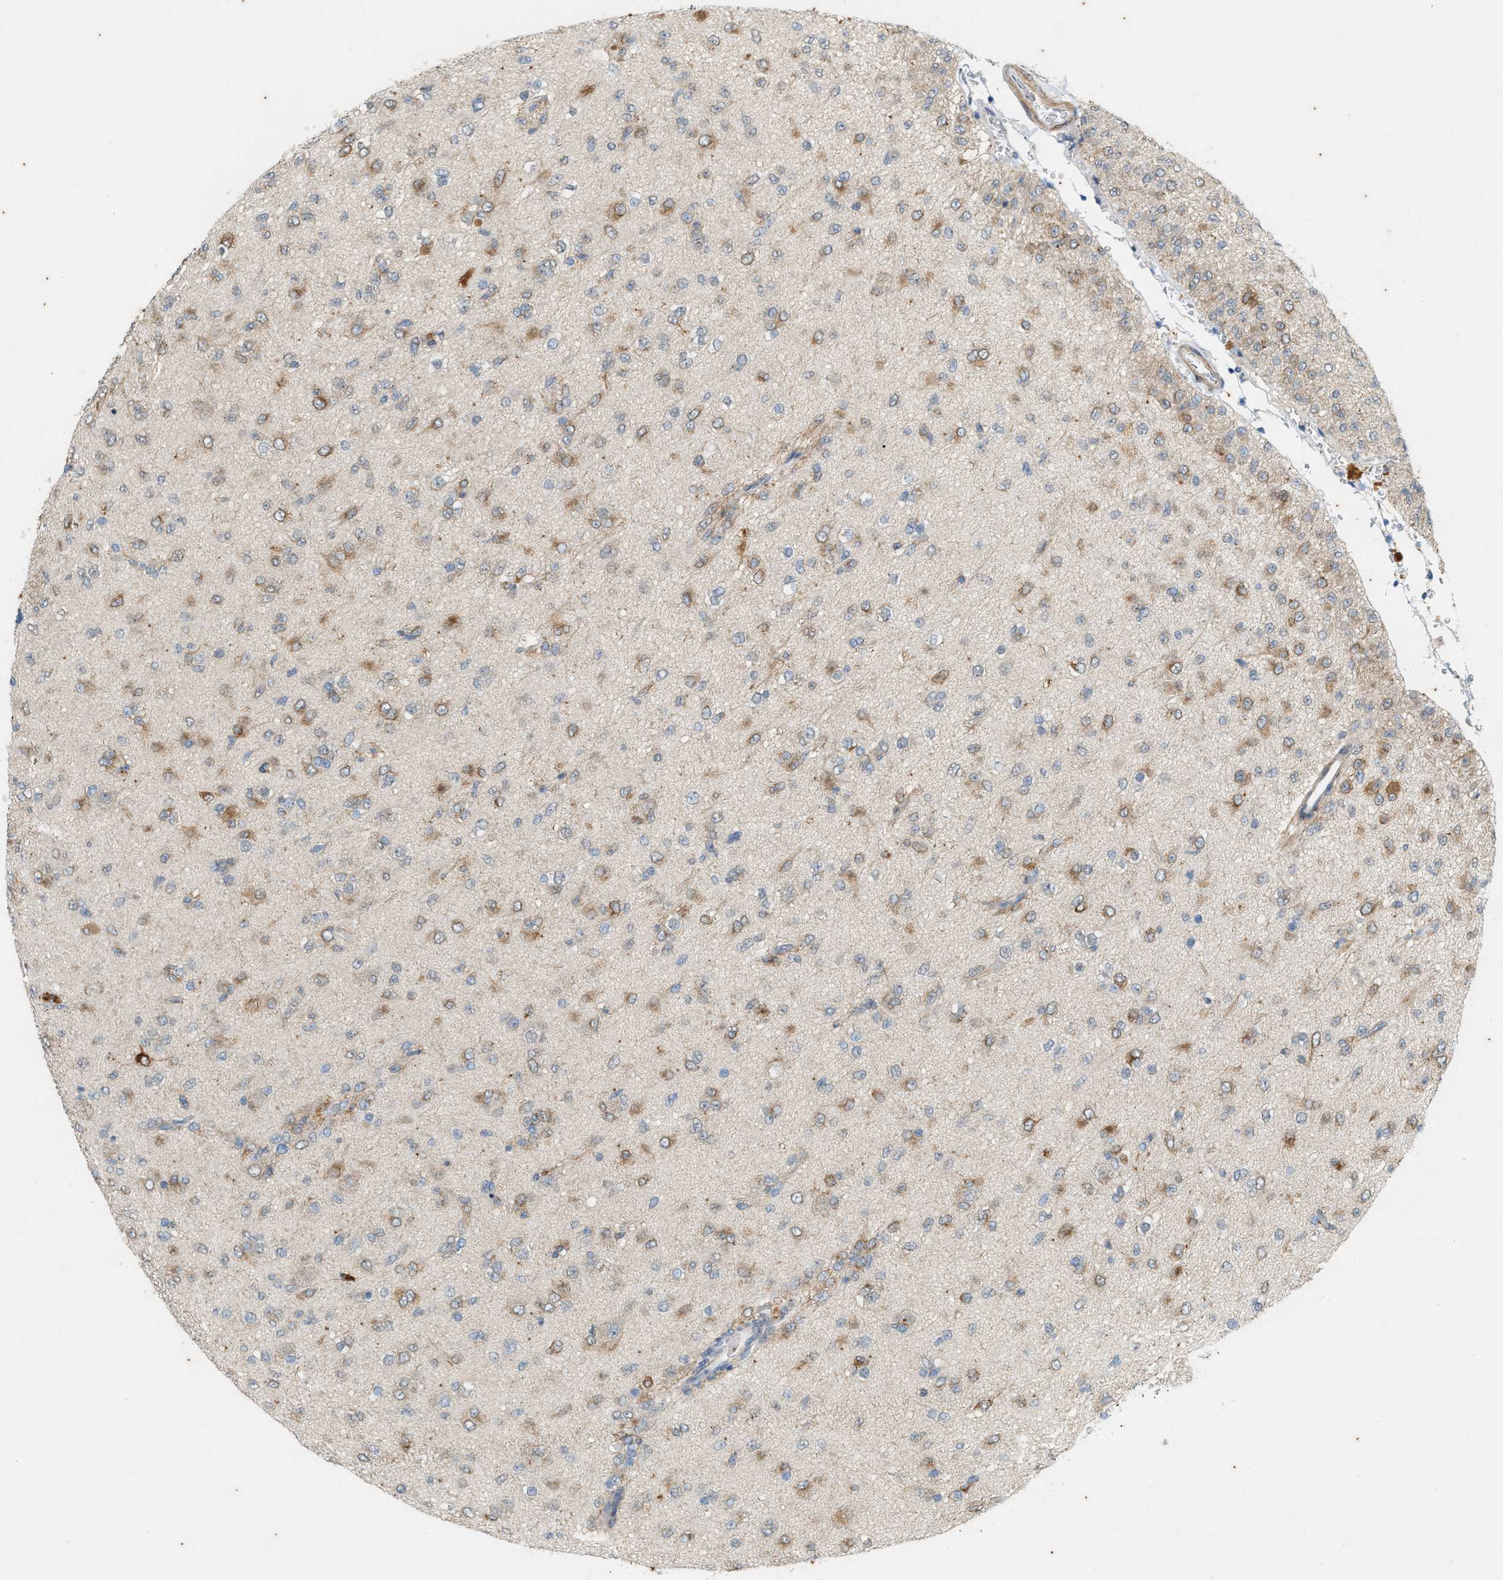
{"staining": {"intensity": "moderate", "quantity": "25%-75%", "location": "cytoplasmic/membranous"}, "tissue": "glioma", "cell_type": "Tumor cells", "image_type": "cancer", "snomed": [{"axis": "morphology", "description": "Glioma, malignant, Low grade"}, {"axis": "topography", "description": "Brain"}], "caption": "Glioma stained with immunohistochemistry shows moderate cytoplasmic/membranous positivity in about 25%-75% of tumor cells.", "gene": "CHPF2", "patient": {"sex": "male", "age": 65}}